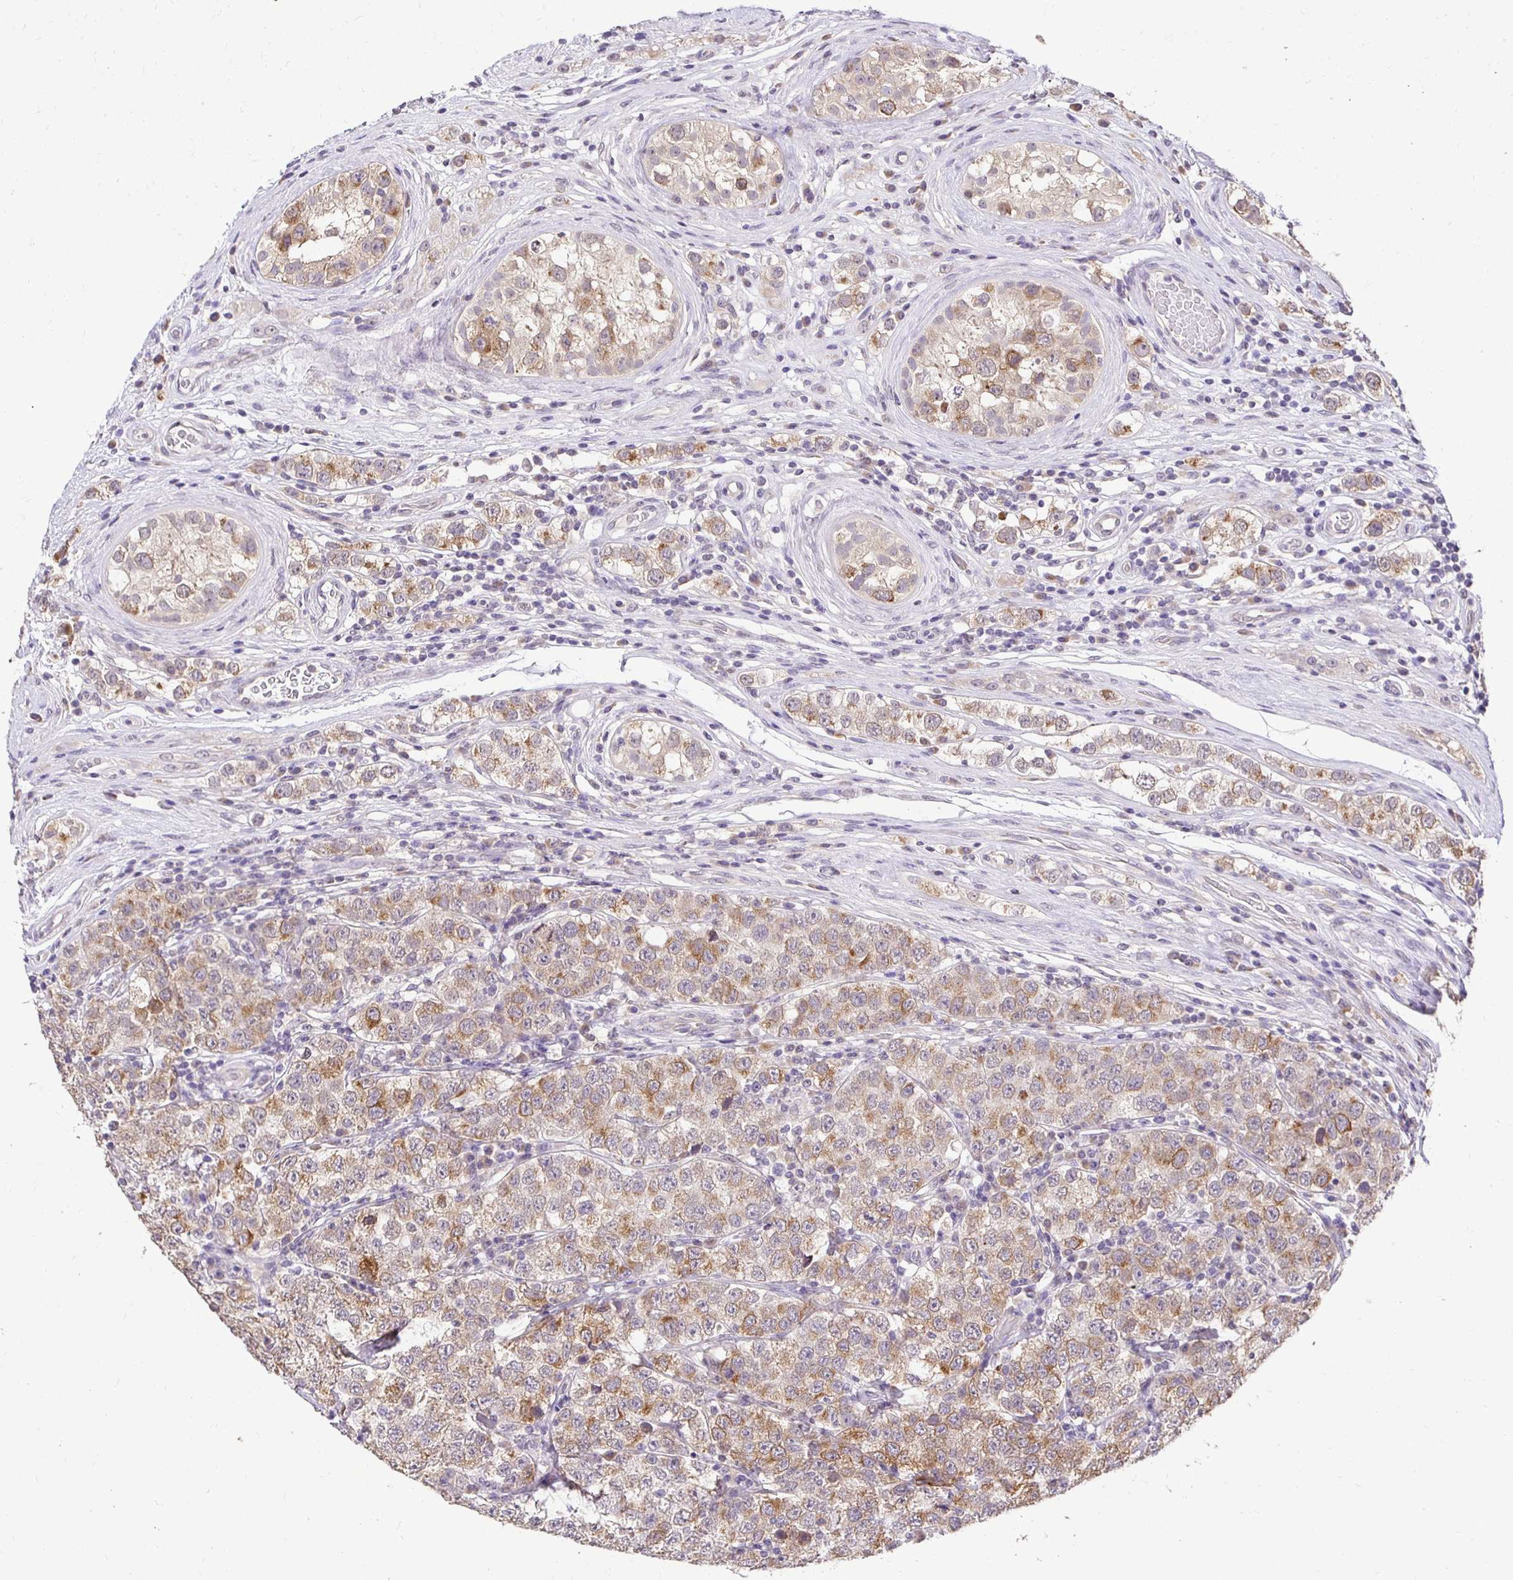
{"staining": {"intensity": "moderate", "quantity": ">75%", "location": "cytoplasmic/membranous"}, "tissue": "testis cancer", "cell_type": "Tumor cells", "image_type": "cancer", "snomed": [{"axis": "morphology", "description": "Seminoma, NOS"}, {"axis": "topography", "description": "Testis"}], "caption": "An image of testis cancer stained for a protein displays moderate cytoplasmic/membranous brown staining in tumor cells.", "gene": "RHEBL1", "patient": {"sex": "male", "age": 34}}